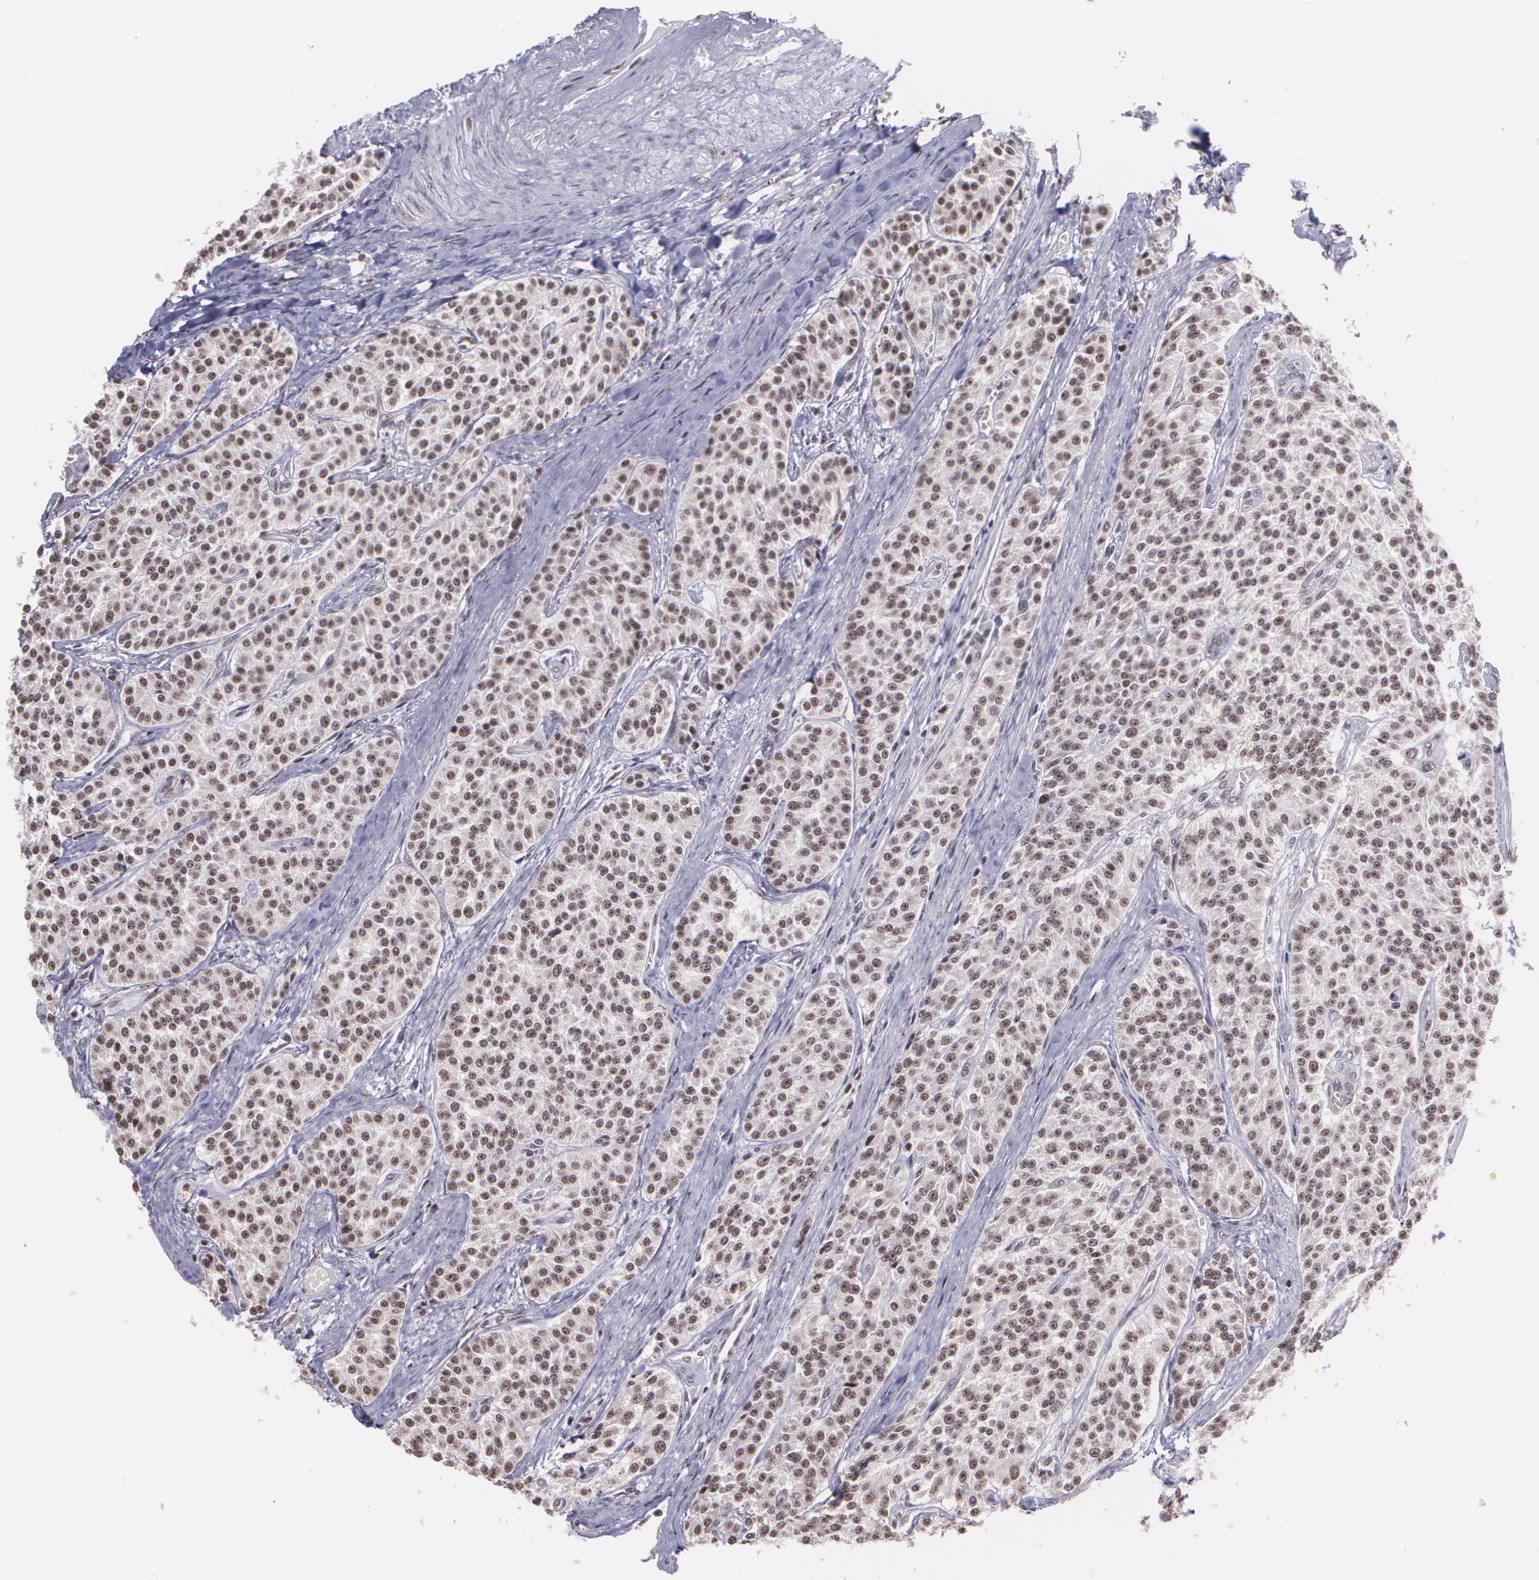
{"staining": {"intensity": "weak", "quantity": ">75%", "location": "cytoplasmic/membranous,nuclear"}, "tissue": "carcinoid", "cell_type": "Tumor cells", "image_type": "cancer", "snomed": [{"axis": "morphology", "description": "Carcinoid, malignant, NOS"}, {"axis": "topography", "description": "Stomach"}], "caption": "Tumor cells exhibit low levels of weak cytoplasmic/membranous and nuclear expression in approximately >75% of cells in malignant carcinoid.", "gene": "C6orf15", "patient": {"sex": "female", "age": 76}}